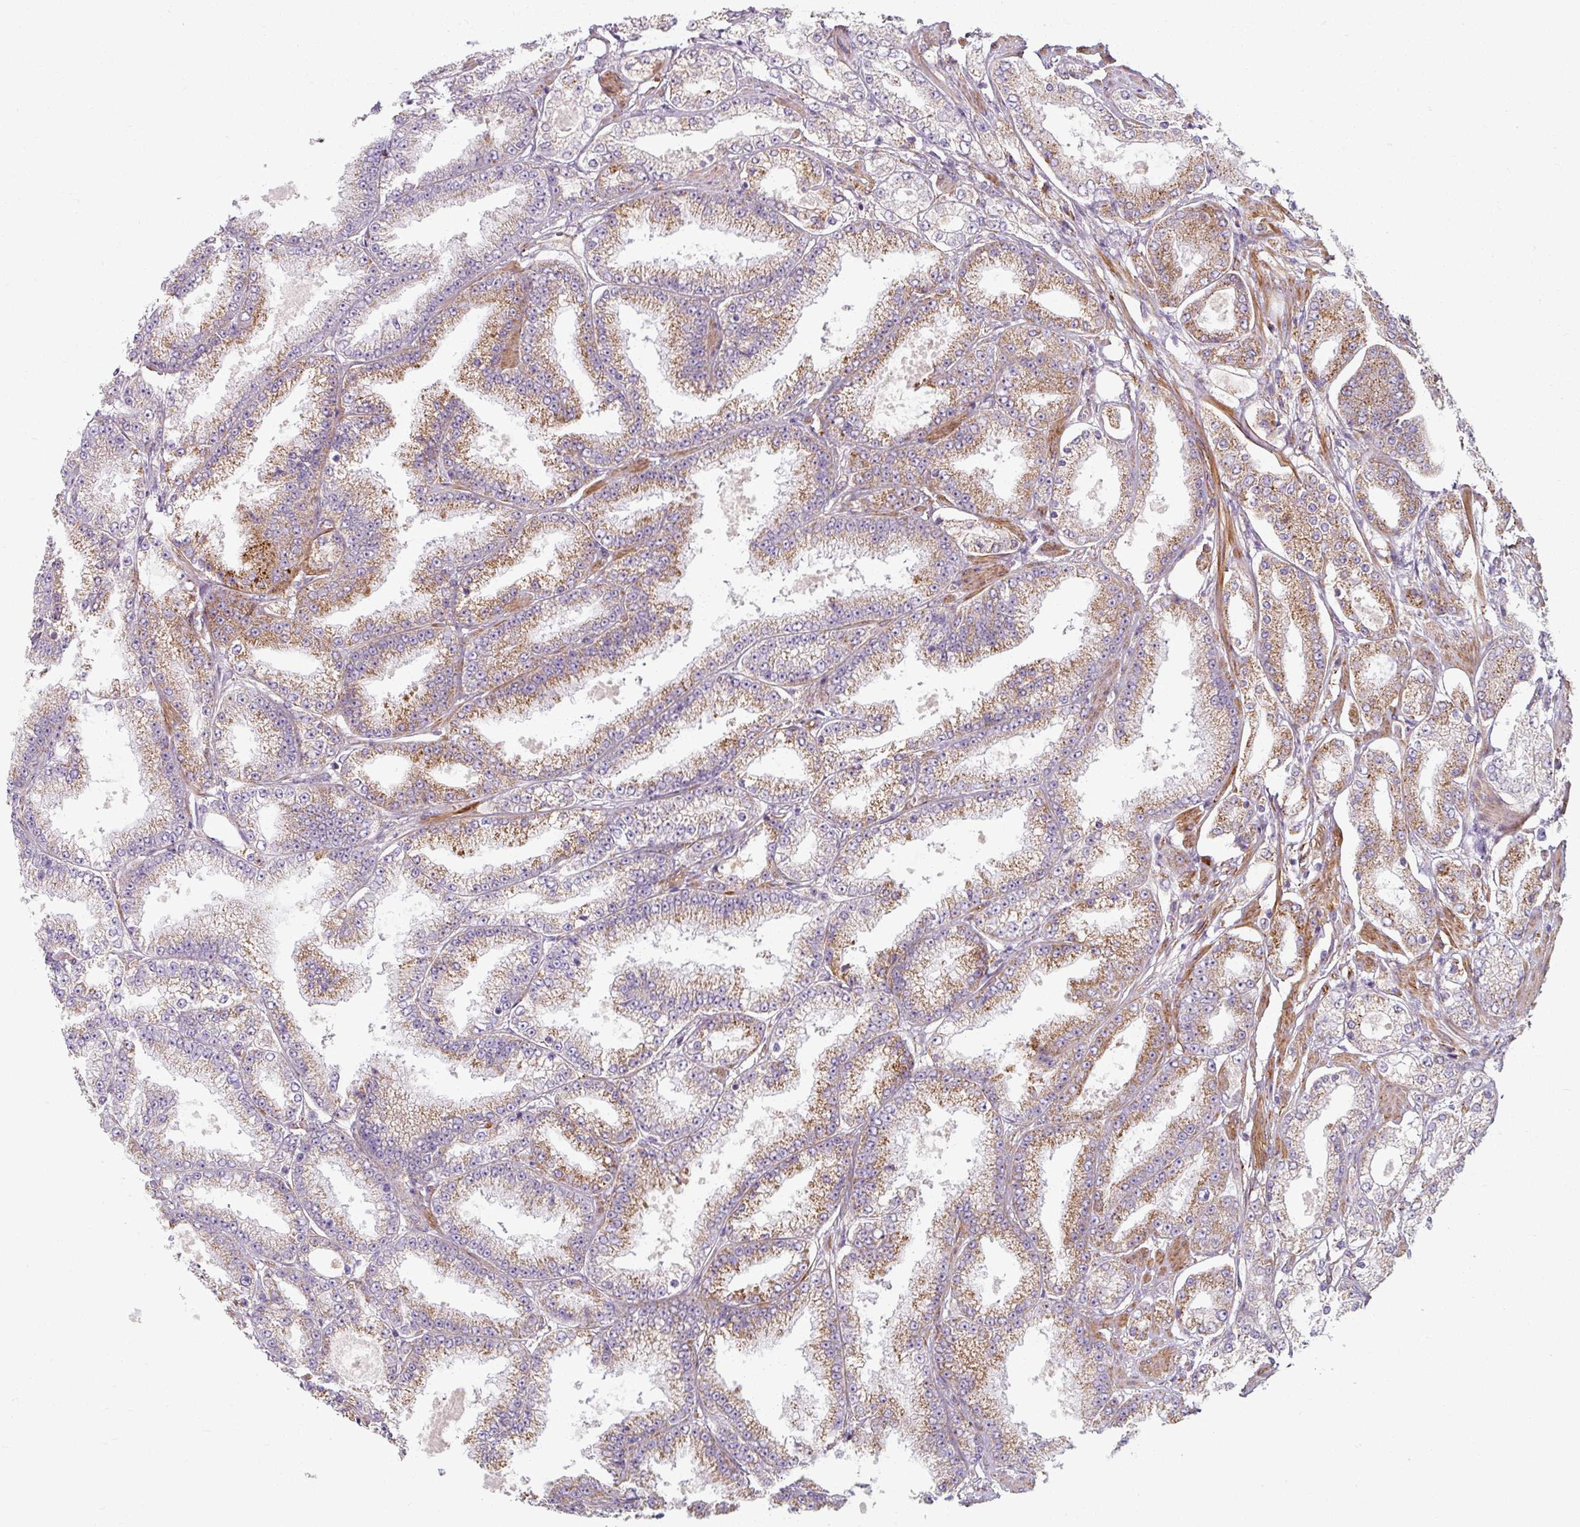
{"staining": {"intensity": "moderate", "quantity": "25%-75%", "location": "cytoplasmic/membranous"}, "tissue": "prostate cancer", "cell_type": "Tumor cells", "image_type": "cancer", "snomed": [{"axis": "morphology", "description": "Adenocarcinoma, High grade"}, {"axis": "topography", "description": "Prostate"}], "caption": "Tumor cells reveal medium levels of moderate cytoplasmic/membranous expression in about 25%-75% of cells in prostate cancer.", "gene": "MRPS5", "patient": {"sex": "male", "age": 68}}